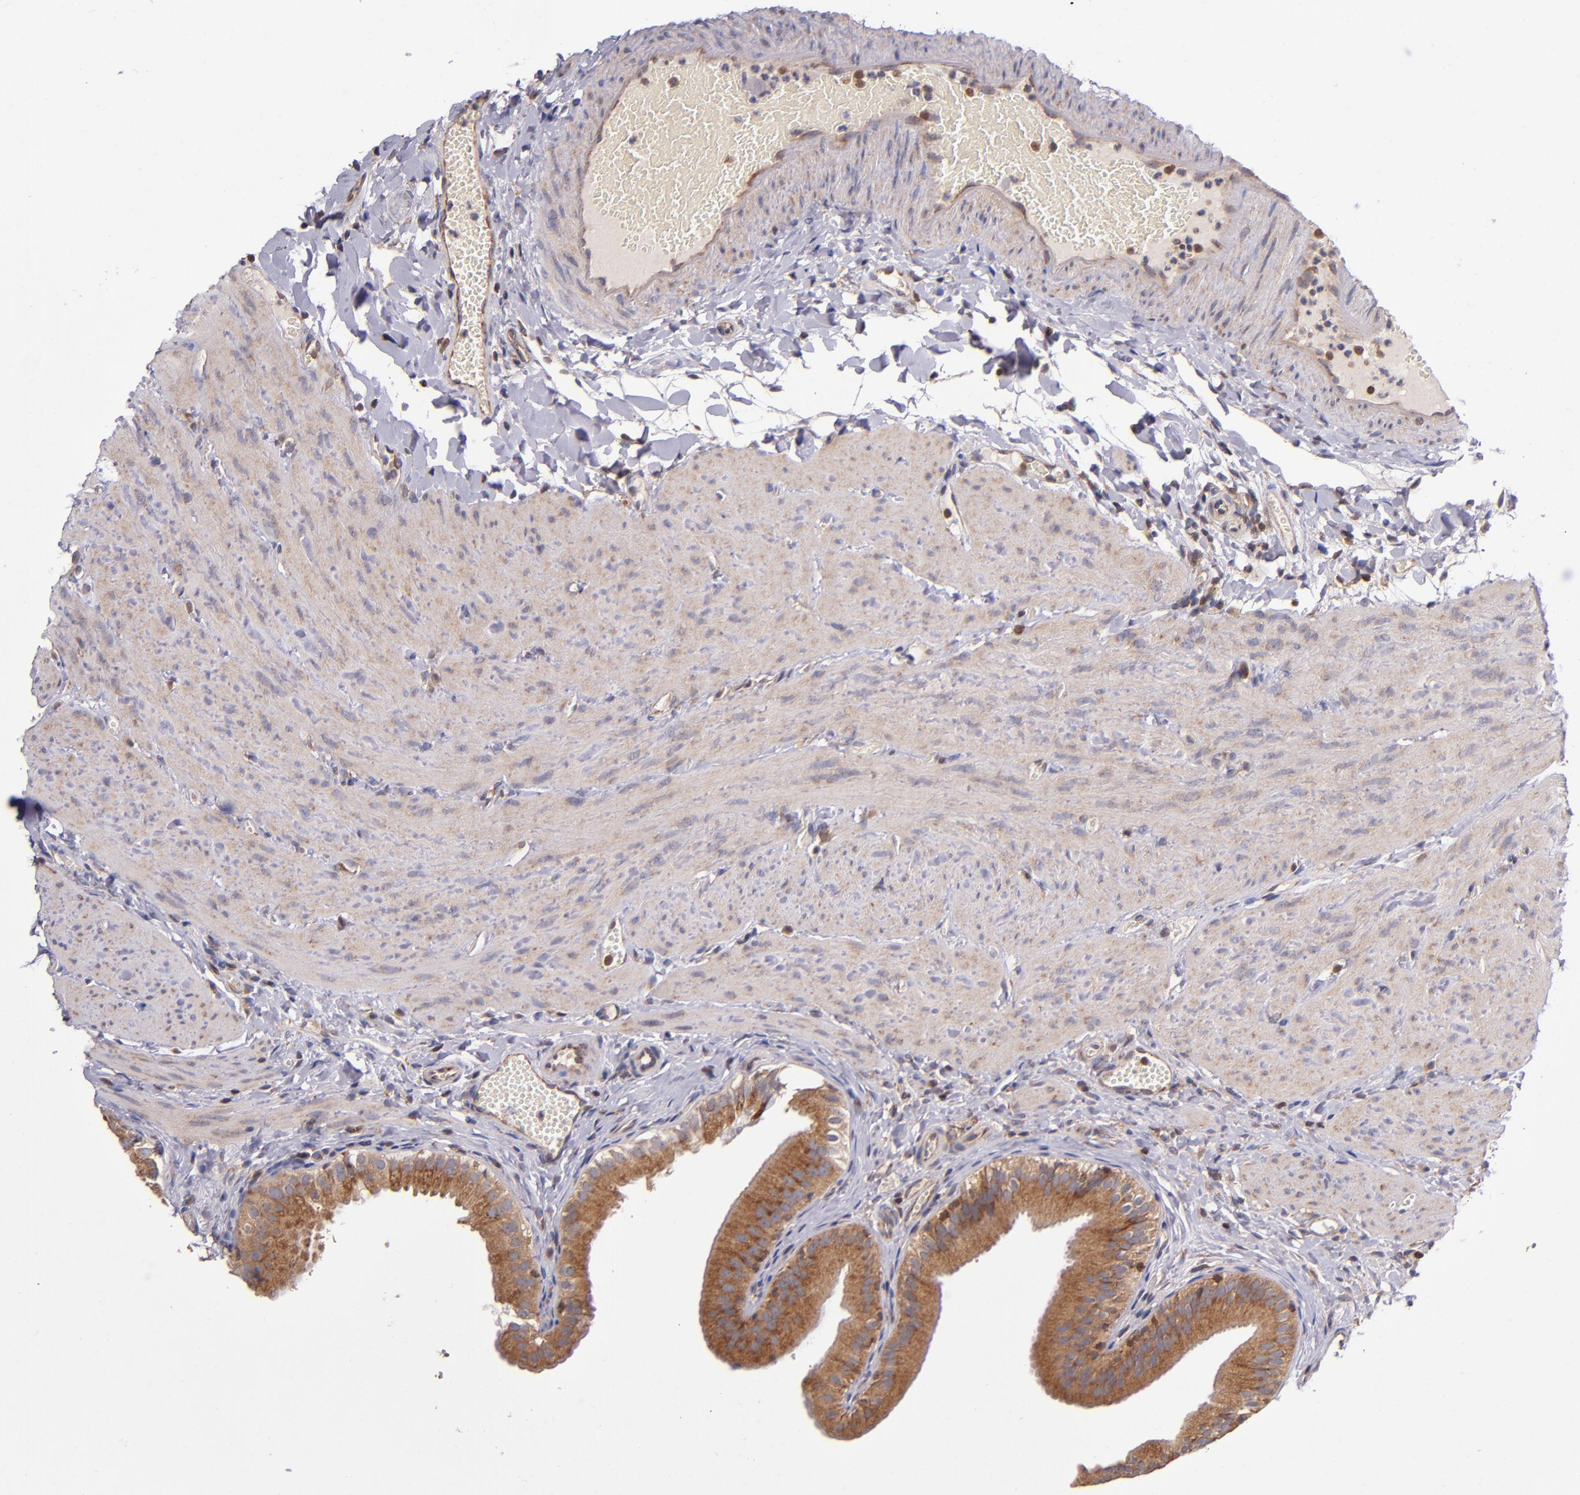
{"staining": {"intensity": "moderate", "quantity": ">75%", "location": "cytoplasmic/membranous"}, "tissue": "gallbladder", "cell_type": "Glandular cells", "image_type": "normal", "snomed": [{"axis": "morphology", "description": "Normal tissue, NOS"}, {"axis": "topography", "description": "Gallbladder"}], "caption": "Immunohistochemical staining of benign gallbladder demonstrates medium levels of moderate cytoplasmic/membranous expression in about >75% of glandular cells. The staining is performed using DAB (3,3'-diaminobenzidine) brown chromogen to label protein expression. The nuclei are counter-stained blue using hematoxylin.", "gene": "EIF4ENIF1", "patient": {"sex": "female", "age": 24}}